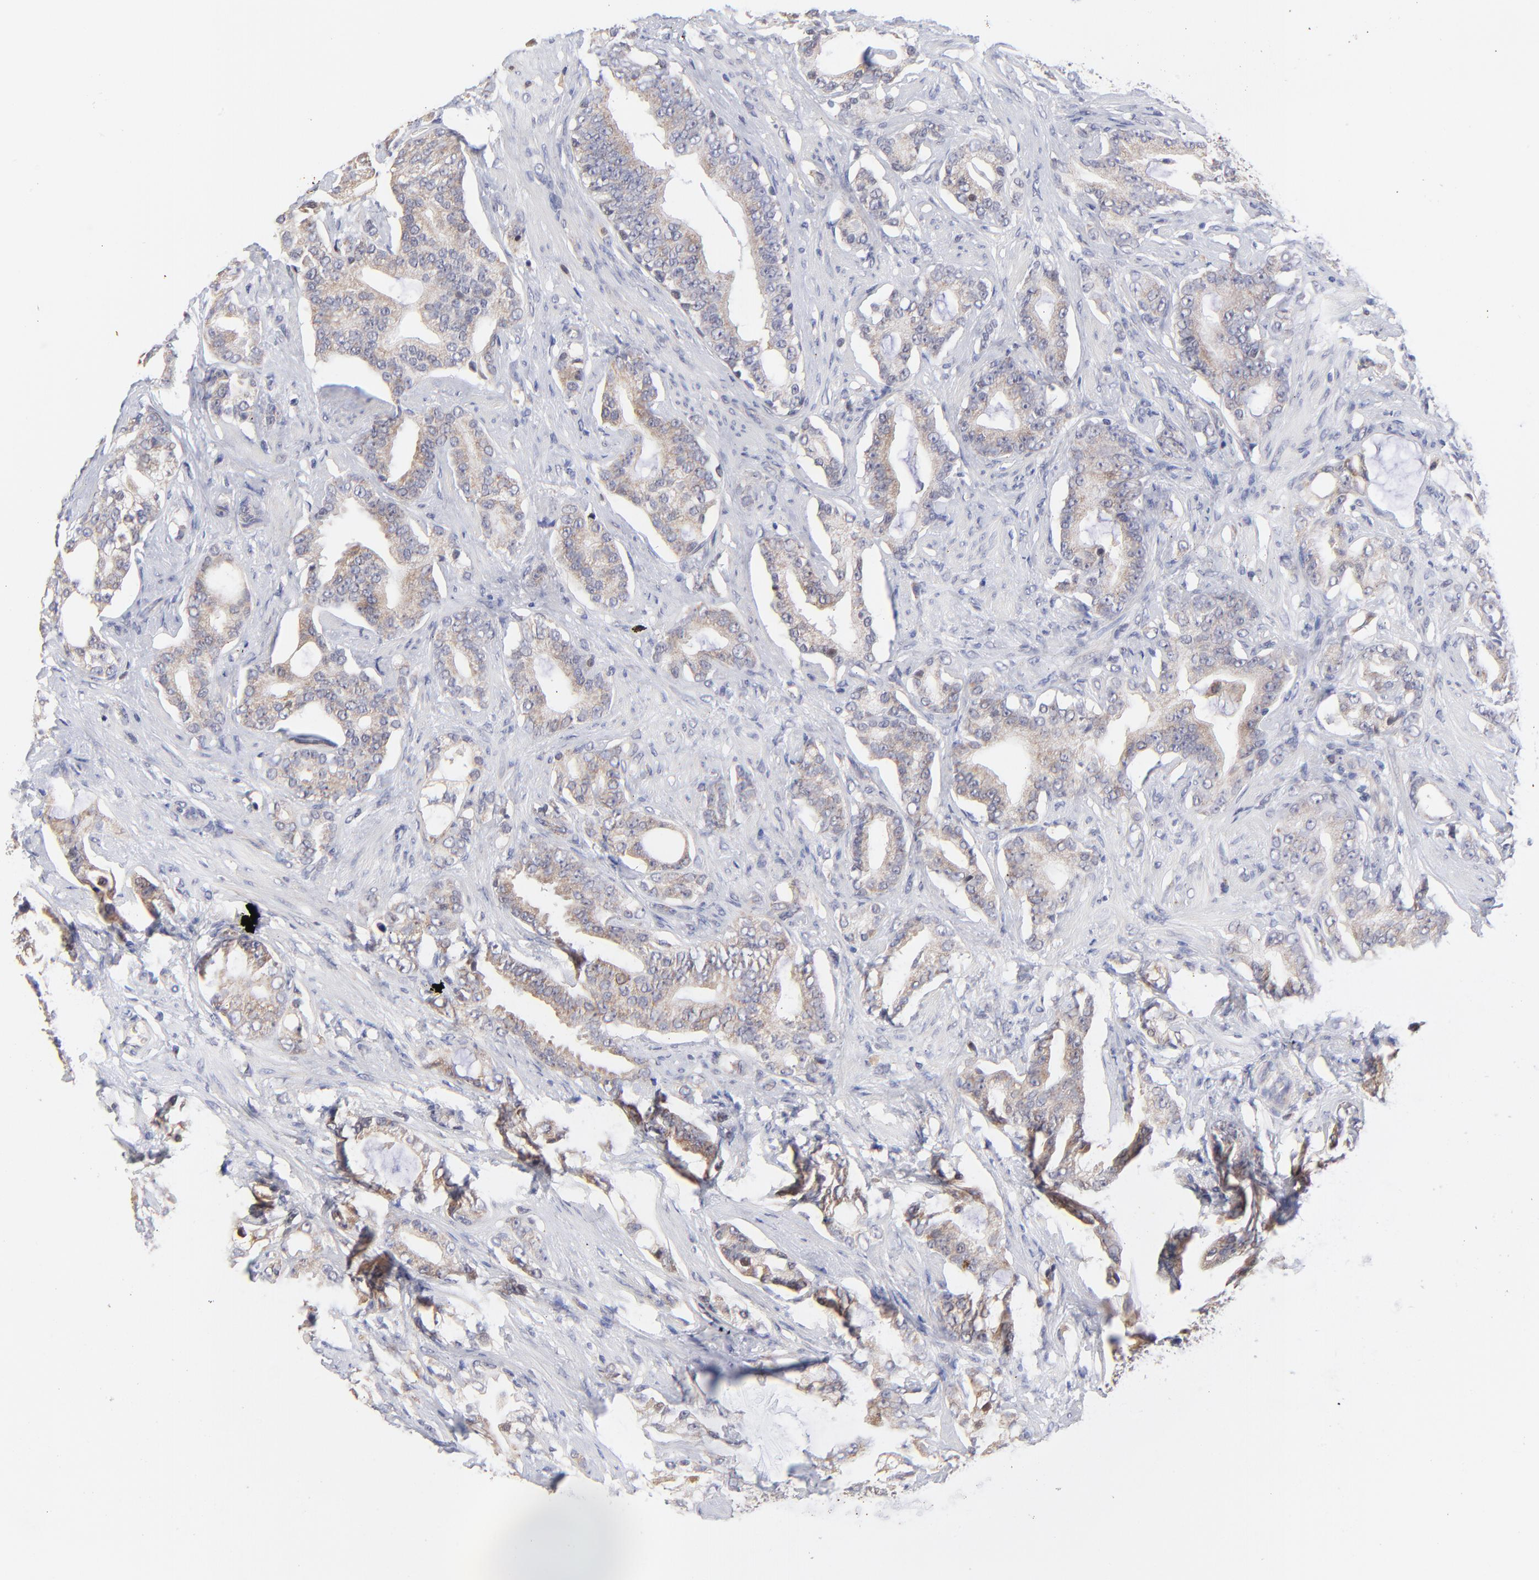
{"staining": {"intensity": "weak", "quantity": "25%-75%", "location": "cytoplasmic/membranous"}, "tissue": "prostate cancer", "cell_type": "Tumor cells", "image_type": "cancer", "snomed": [{"axis": "morphology", "description": "Adenocarcinoma, Low grade"}, {"axis": "topography", "description": "Prostate"}], "caption": "Tumor cells display weak cytoplasmic/membranous expression in approximately 25%-75% of cells in prostate low-grade adenocarcinoma.", "gene": "FBXL12", "patient": {"sex": "male", "age": 58}}